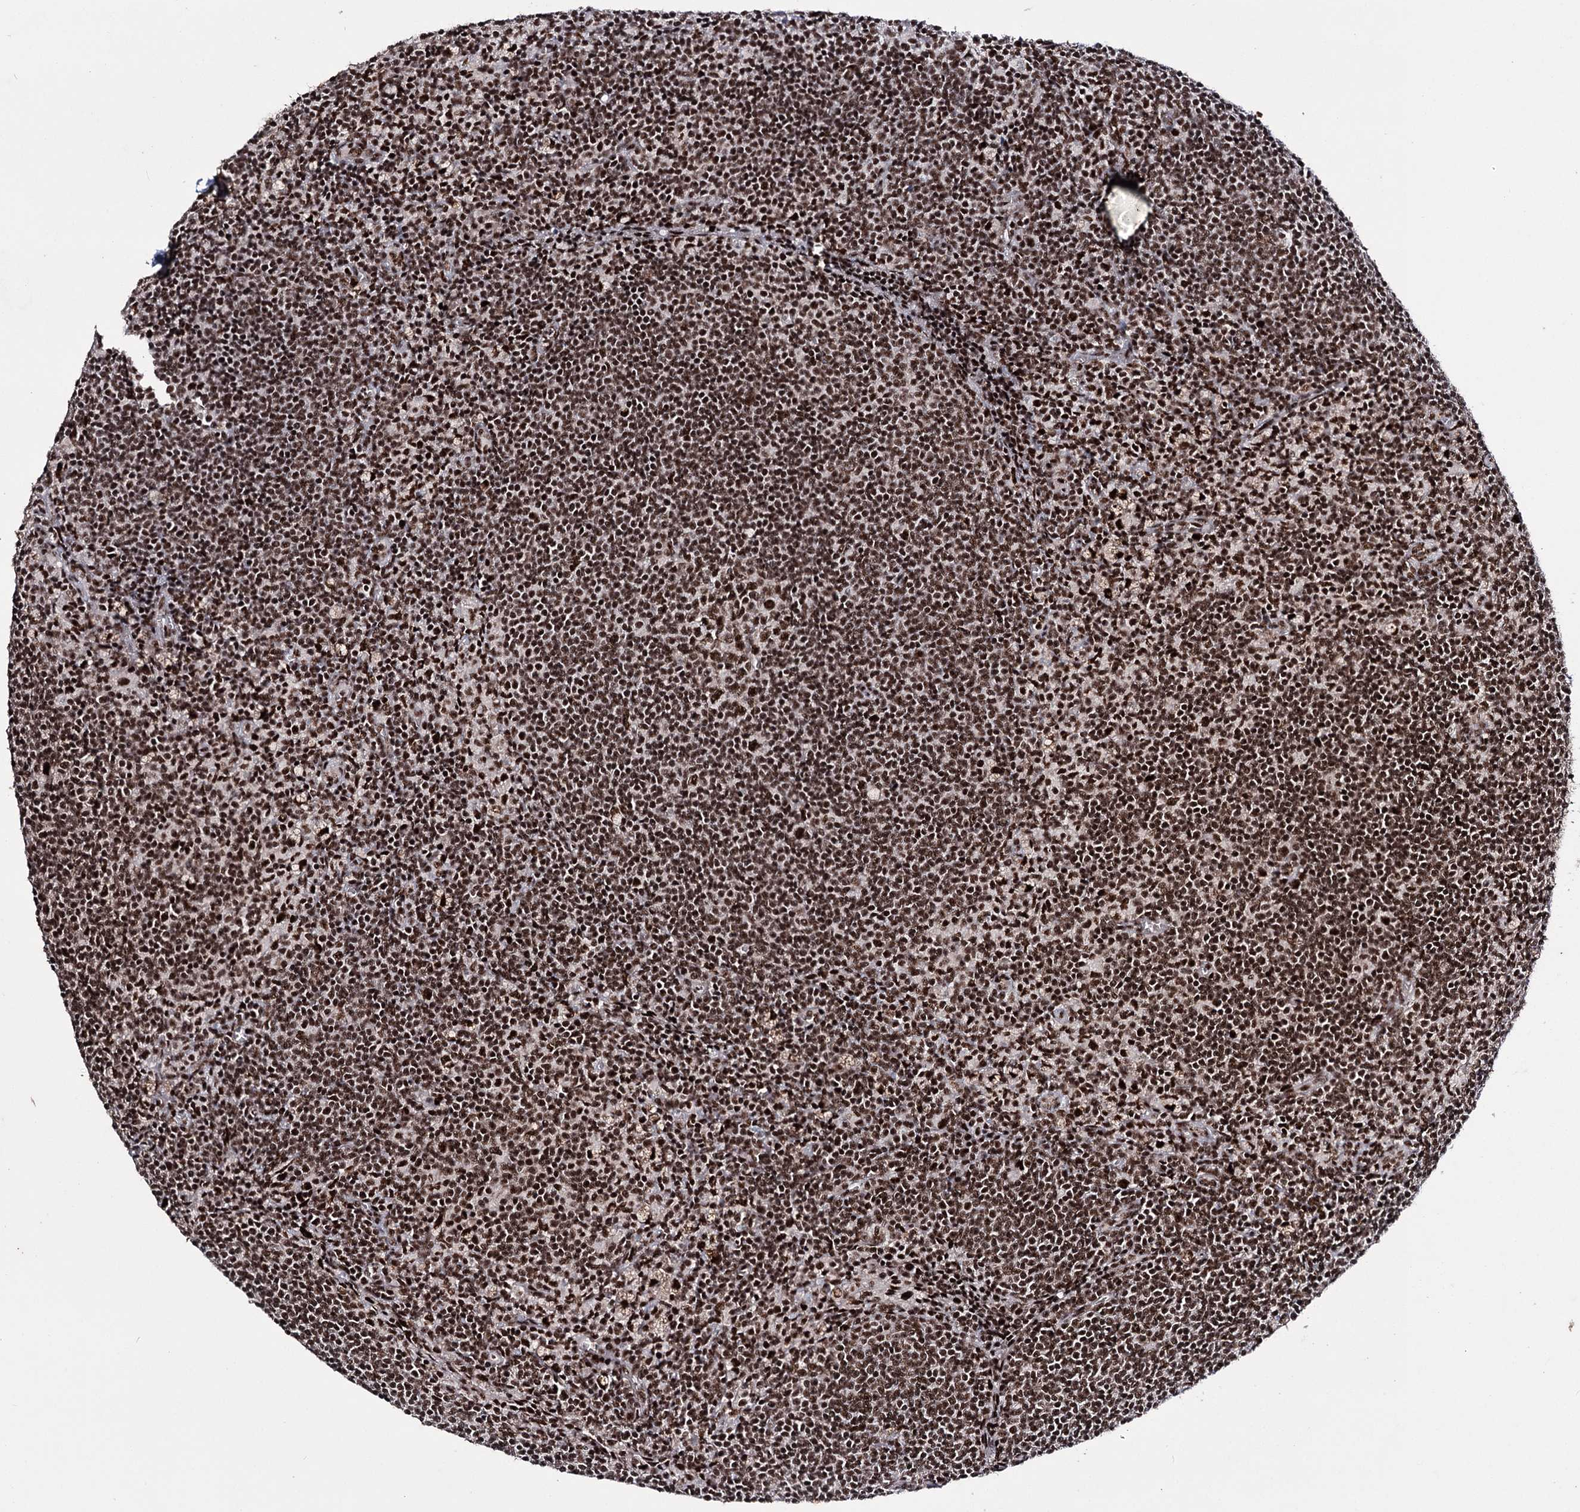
{"staining": {"intensity": "strong", "quantity": ">75%", "location": "nuclear"}, "tissue": "lymph node", "cell_type": "Germinal center cells", "image_type": "normal", "snomed": [{"axis": "morphology", "description": "Normal tissue, NOS"}, {"axis": "topography", "description": "Lymph node"}], "caption": "Immunohistochemical staining of benign human lymph node reveals >75% levels of strong nuclear protein expression in about >75% of germinal center cells. (Brightfield microscopy of DAB IHC at high magnification).", "gene": "PRPF40A", "patient": {"sex": "male", "age": 69}}